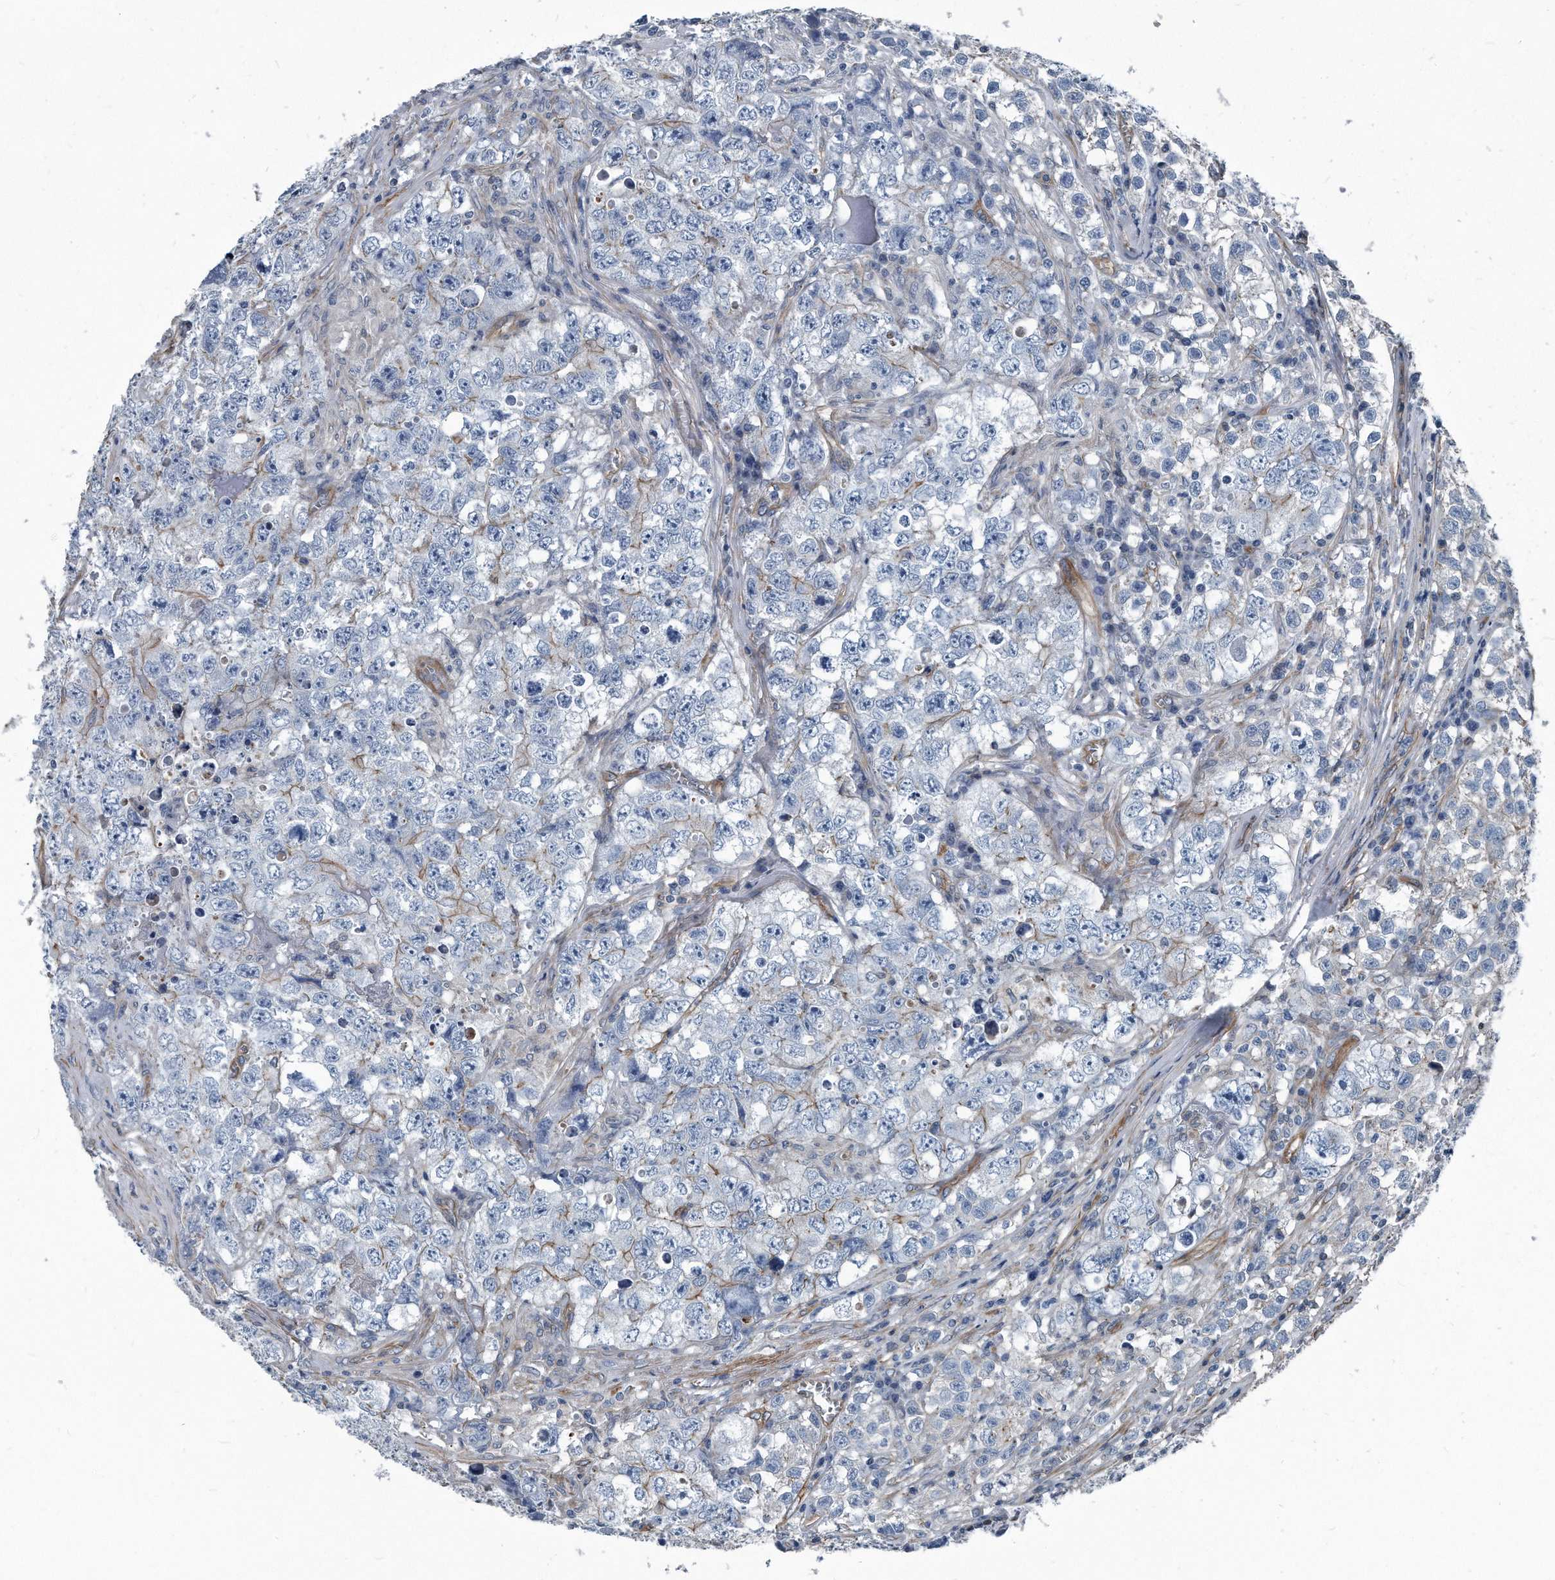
{"staining": {"intensity": "weak", "quantity": "<25%", "location": "cytoplasmic/membranous"}, "tissue": "testis cancer", "cell_type": "Tumor cells", "image_type": "cancer", "snomed": [{"axis": "morphology", "description": "Seminoma, NOS"}, {"axis": "morphology", "description": "Carcinoma, Embryonal, NOS"}, {"axis": "topography", "description": "Testis"}], "caption": "DAB (3,3'-diaminobenzidine) immunohistochemical staining of human testis seminoma reveals no significant expression in tumor cells.", "gene": "PLEC", "patient": {"sex": "male", "age": 43}}